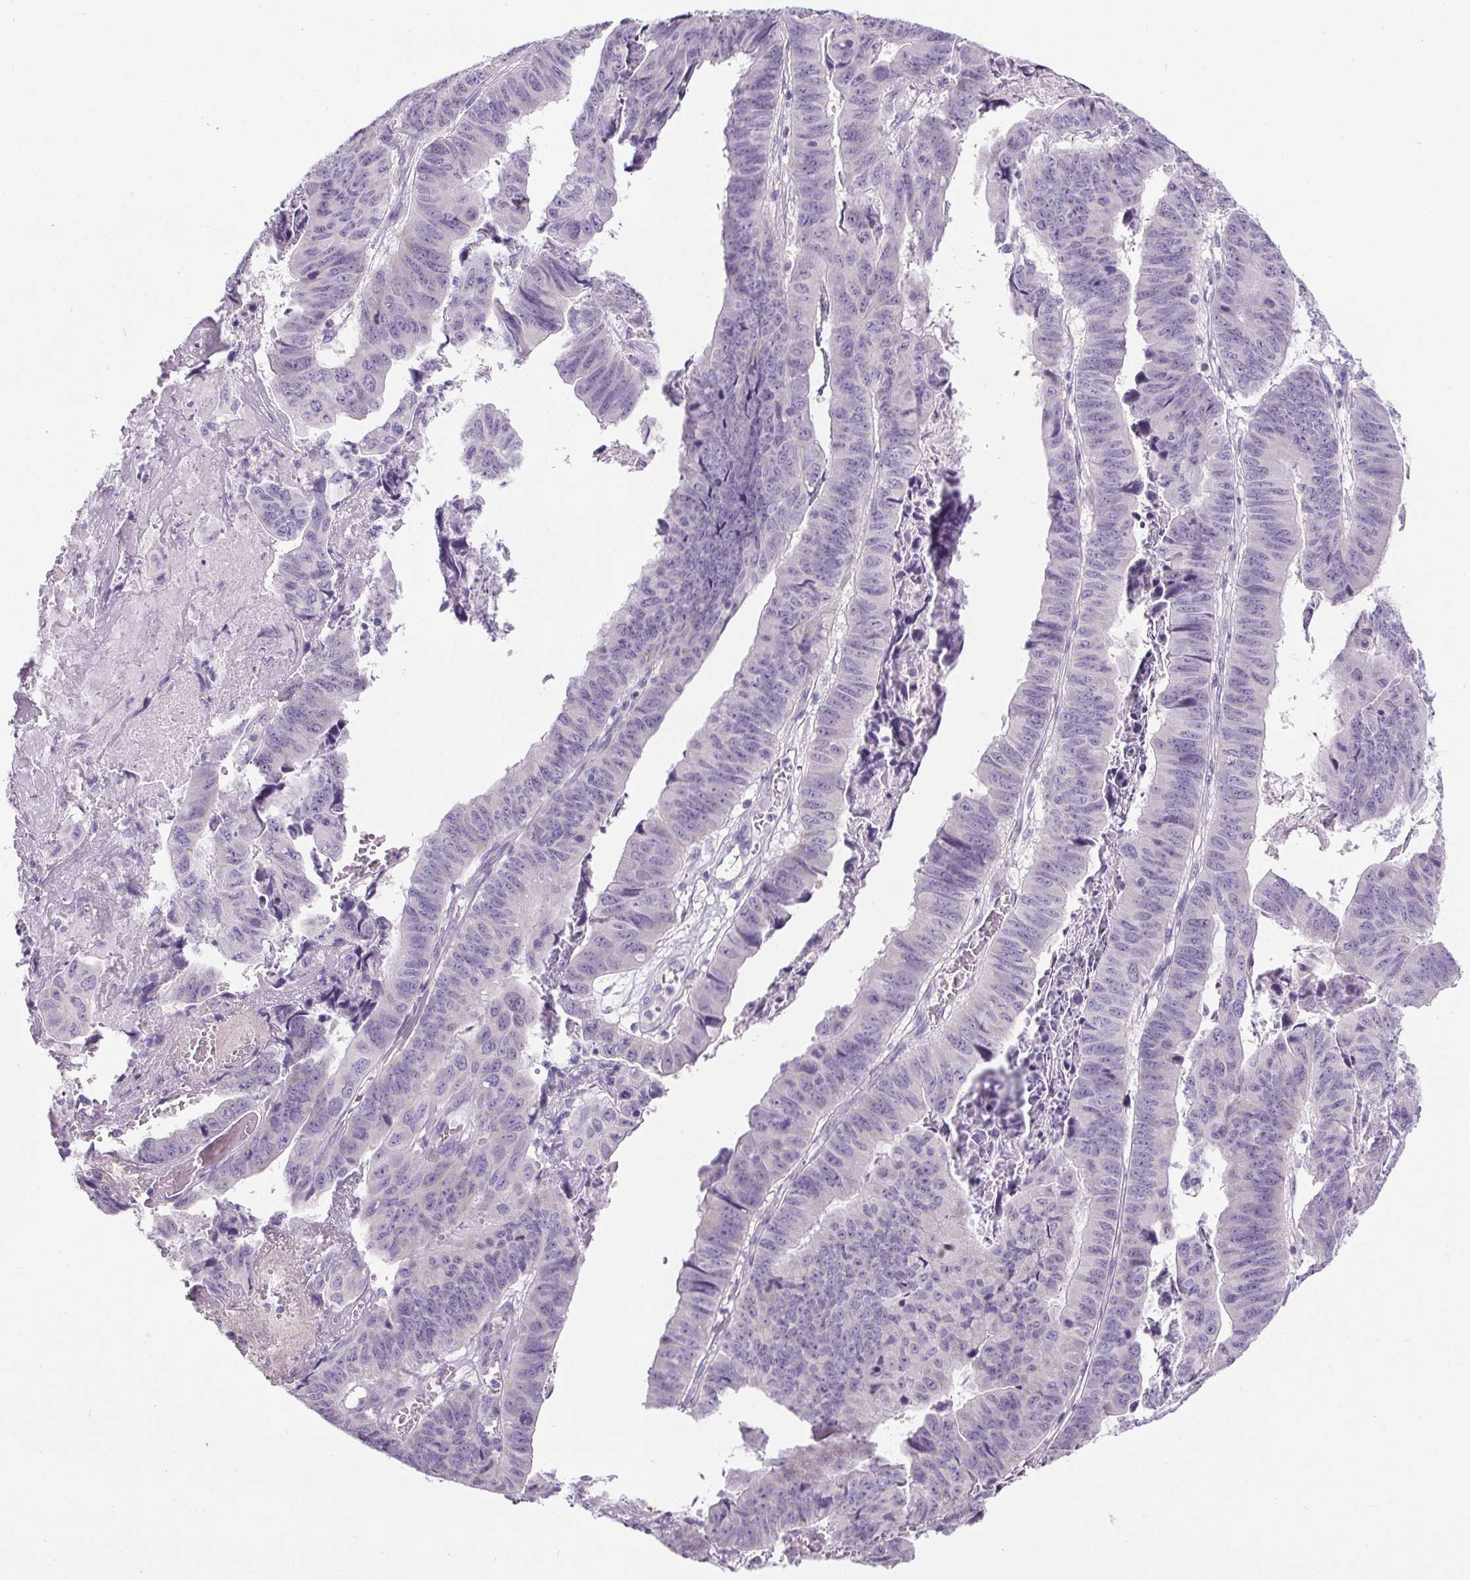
{"staining": {"intensity": "negative", "quantity": "none", "location": "none"}, "tissue": "stomach cancer", "cell_type": "Tumor cells", "image_type": "cancer", "snomed": [{"axis": "morphology", "description": "Adenocarcinoma, NOS"}, {"axis": "topography", "description": "Stomach, lower"}], "caption": "A histopathology image of human stomach cancer is negative for staining in tumor cells.", "gene": "ELAVL2", "patient": {"sex": "male", "age": 77}}